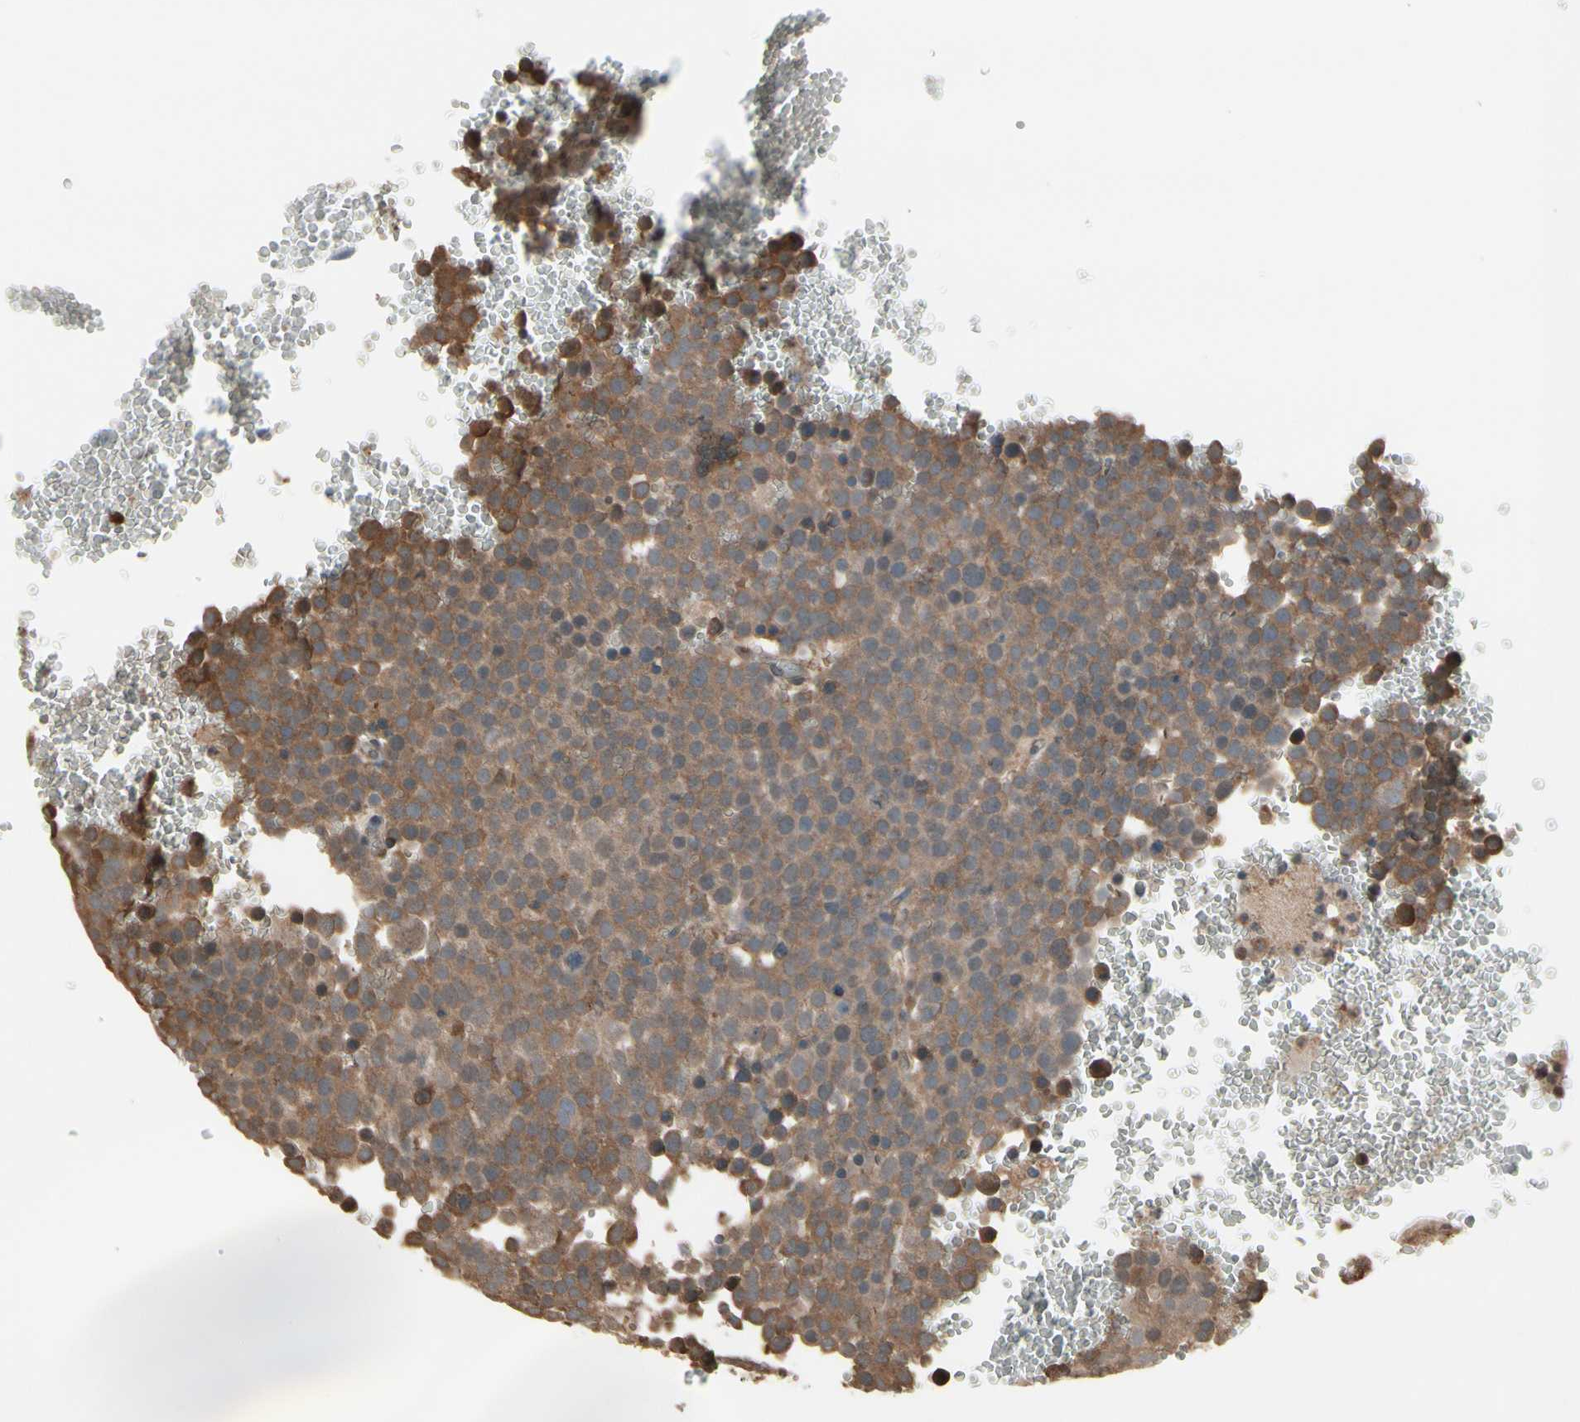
{"staining": {"intensity": "moderate", "quantity": ">75%", "location": "cytoplasmic/membranous"}, "tissue": "testis cancer", "cell_type": "Tumor cells", "image_type": "cancer", "snomed": [{"axis": "morphology", "description": "Seminoma, NOS"}, {"axis": "topography", "description": "Testis"}], "caption": "Immunohistochemical staining of seminoma (testis) reveals medium levels of moderate cytoplasmic/membranous positivity in approximately >75% of tumor cells.", "gene": "PNPLA7", "patient": {"sex": "male", "age": 71}}